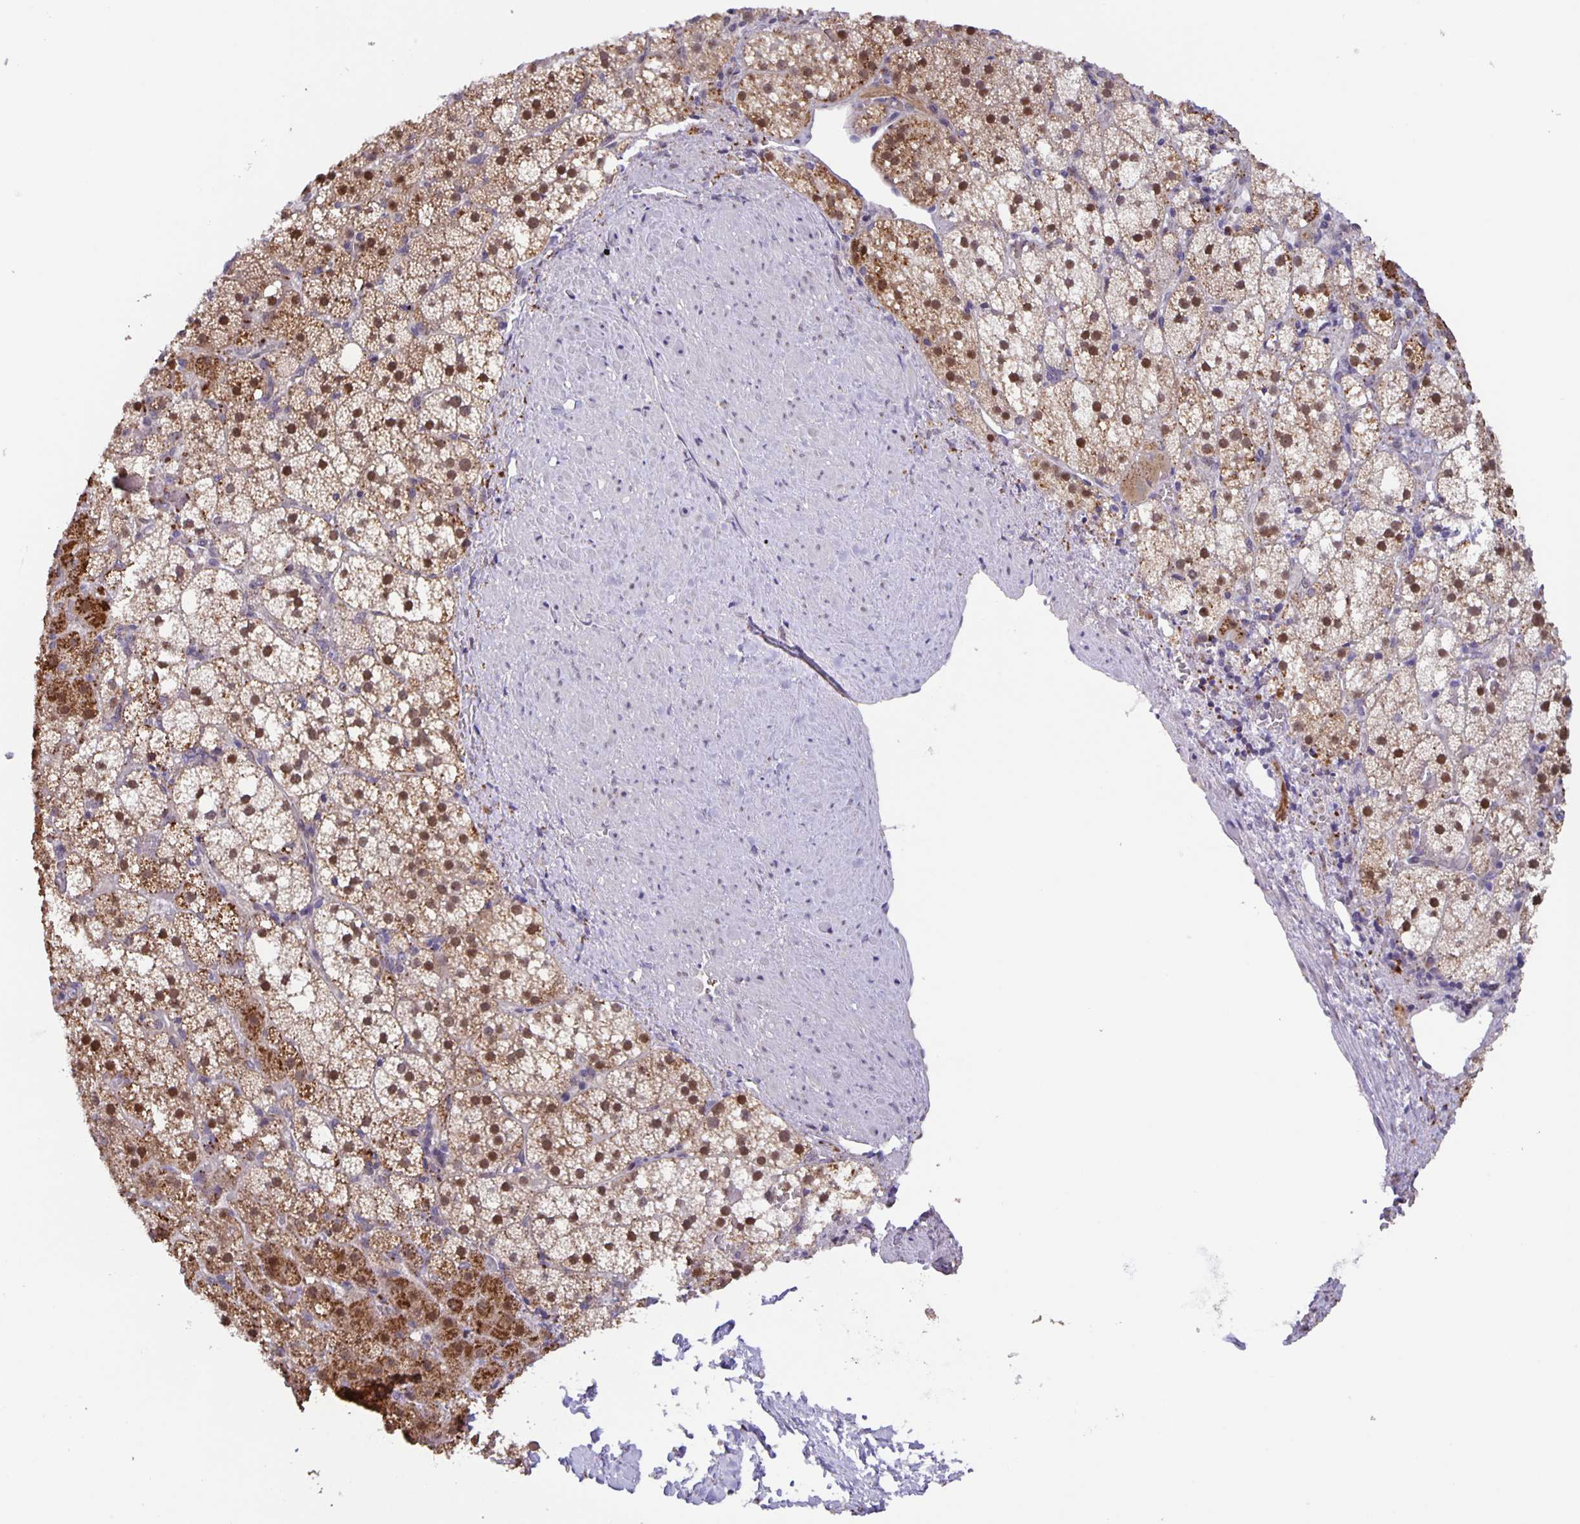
{"staining": {"intensity": "moderate", "quantity": ">75%", "location": "cytoplasmic/membranous,nuclear"}, "tissue": "adrenal gland", "cell_type": "Glandular cells", "image_type": "normal", "snomed": [{"axis": "morphology", "description": "Normal tissue, NOS"}, {"axis": "topography", "description": "Adrenal gland"}], "caption": "Moderate cytoplasmic/membranous,nuclear staining is seen in approximately >75% of glandular cells in unremarkable adrenal gland. (IHC, brightfield microscopy, high magnification).", "gene": "MAPK12", "patient": {"sex": "male", "age": 53}}